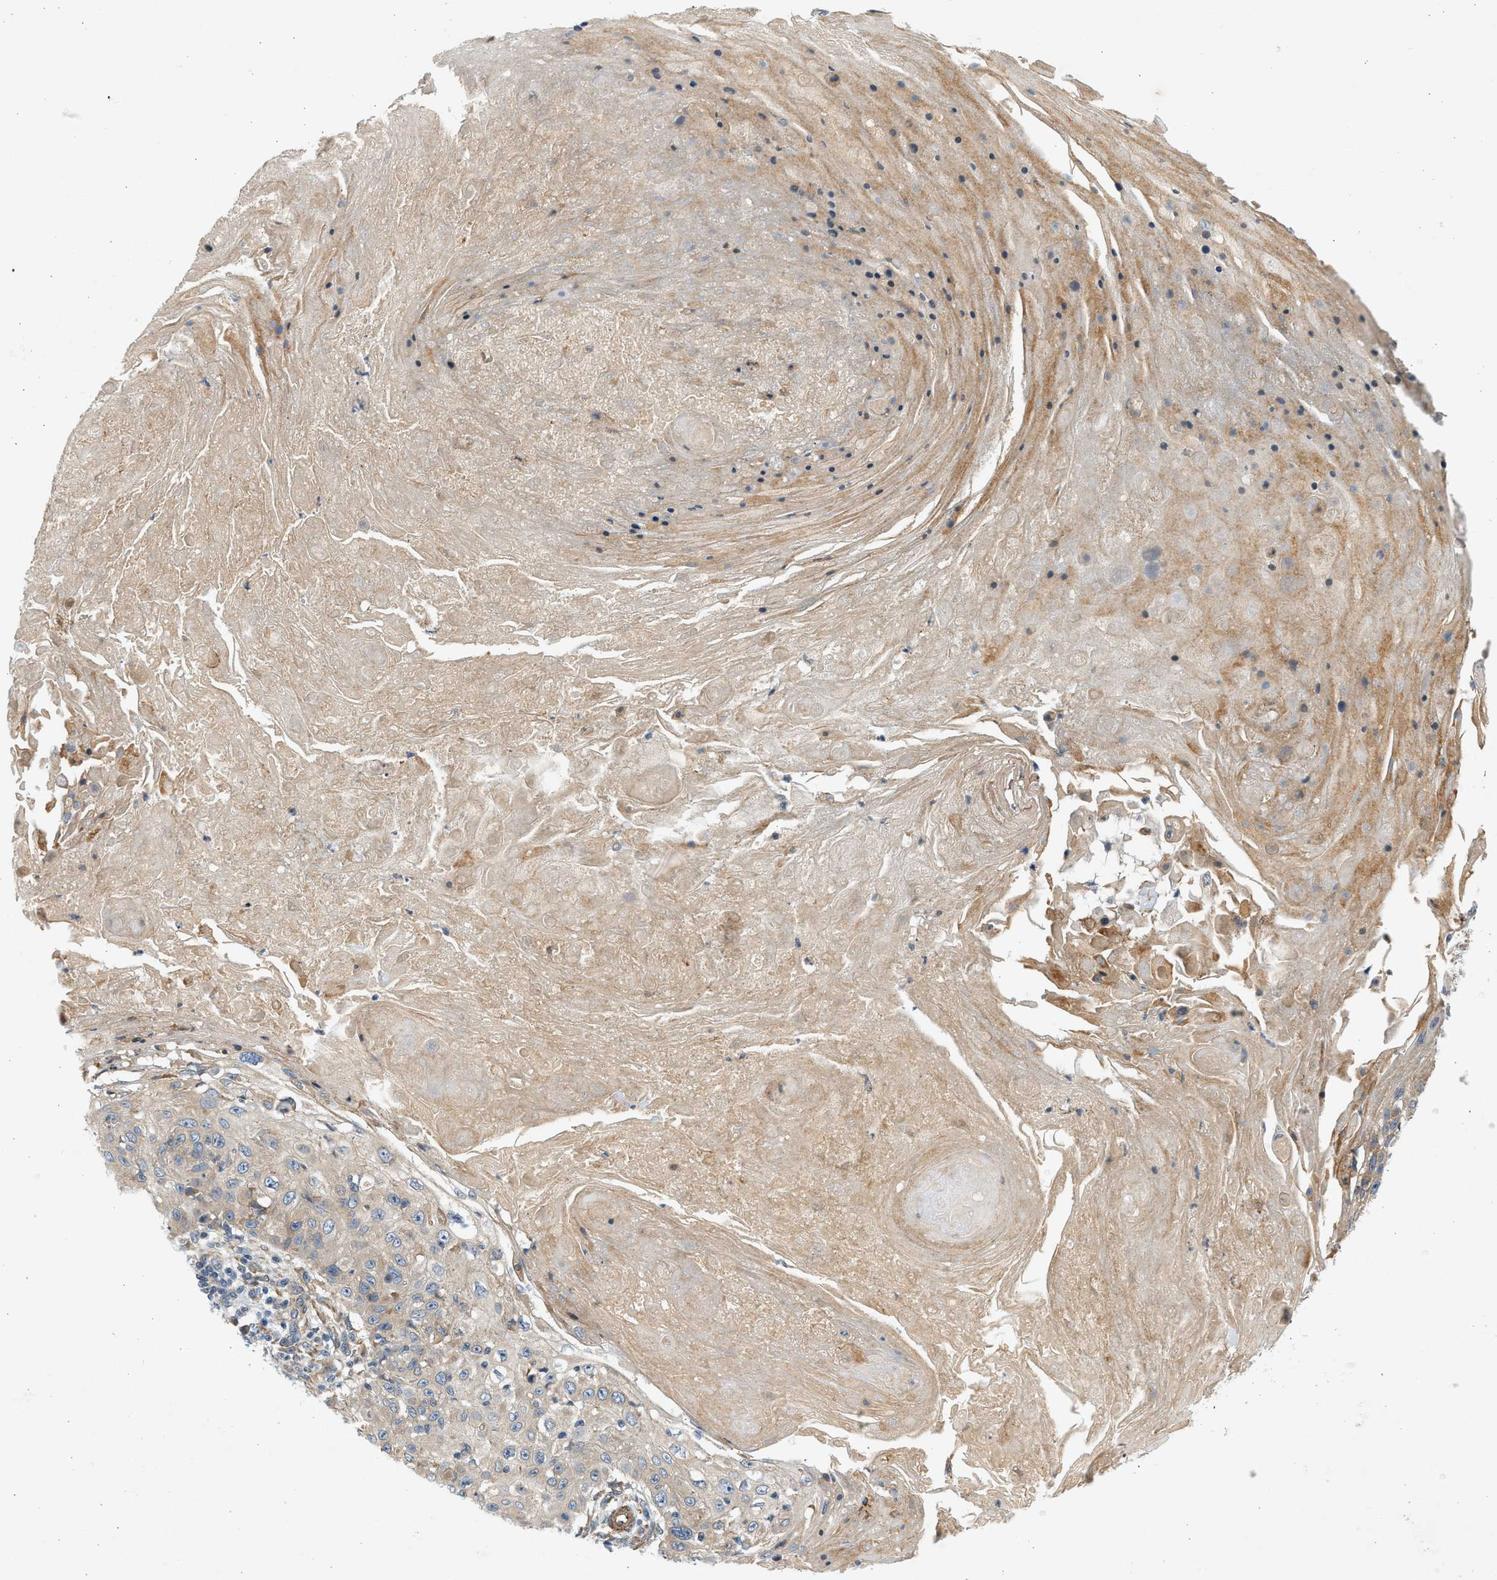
{"staining": {"intensity": "weak", "quantity": ">75%", "location": "cytoplasmic/membranous"}, "tissue": "skin cancer", "cell_type": "Tumor cells", "image_type": "cancer", "snomed": [{"axis": "morphology", "description": "Squamous cell carcinoma, NOS"}, {"axis": "topography", "description": "Skin"}], "caption": "IHC histopathology image of human skin cancer (squamous cell carcinoma) stained for a protein (brown), which exhibits low levels of weak cytoplasmic/membranous staining in about >75% of tumor cells.", "gene": "KDELR2", "patient": {"sex": "male", "age": 86}}